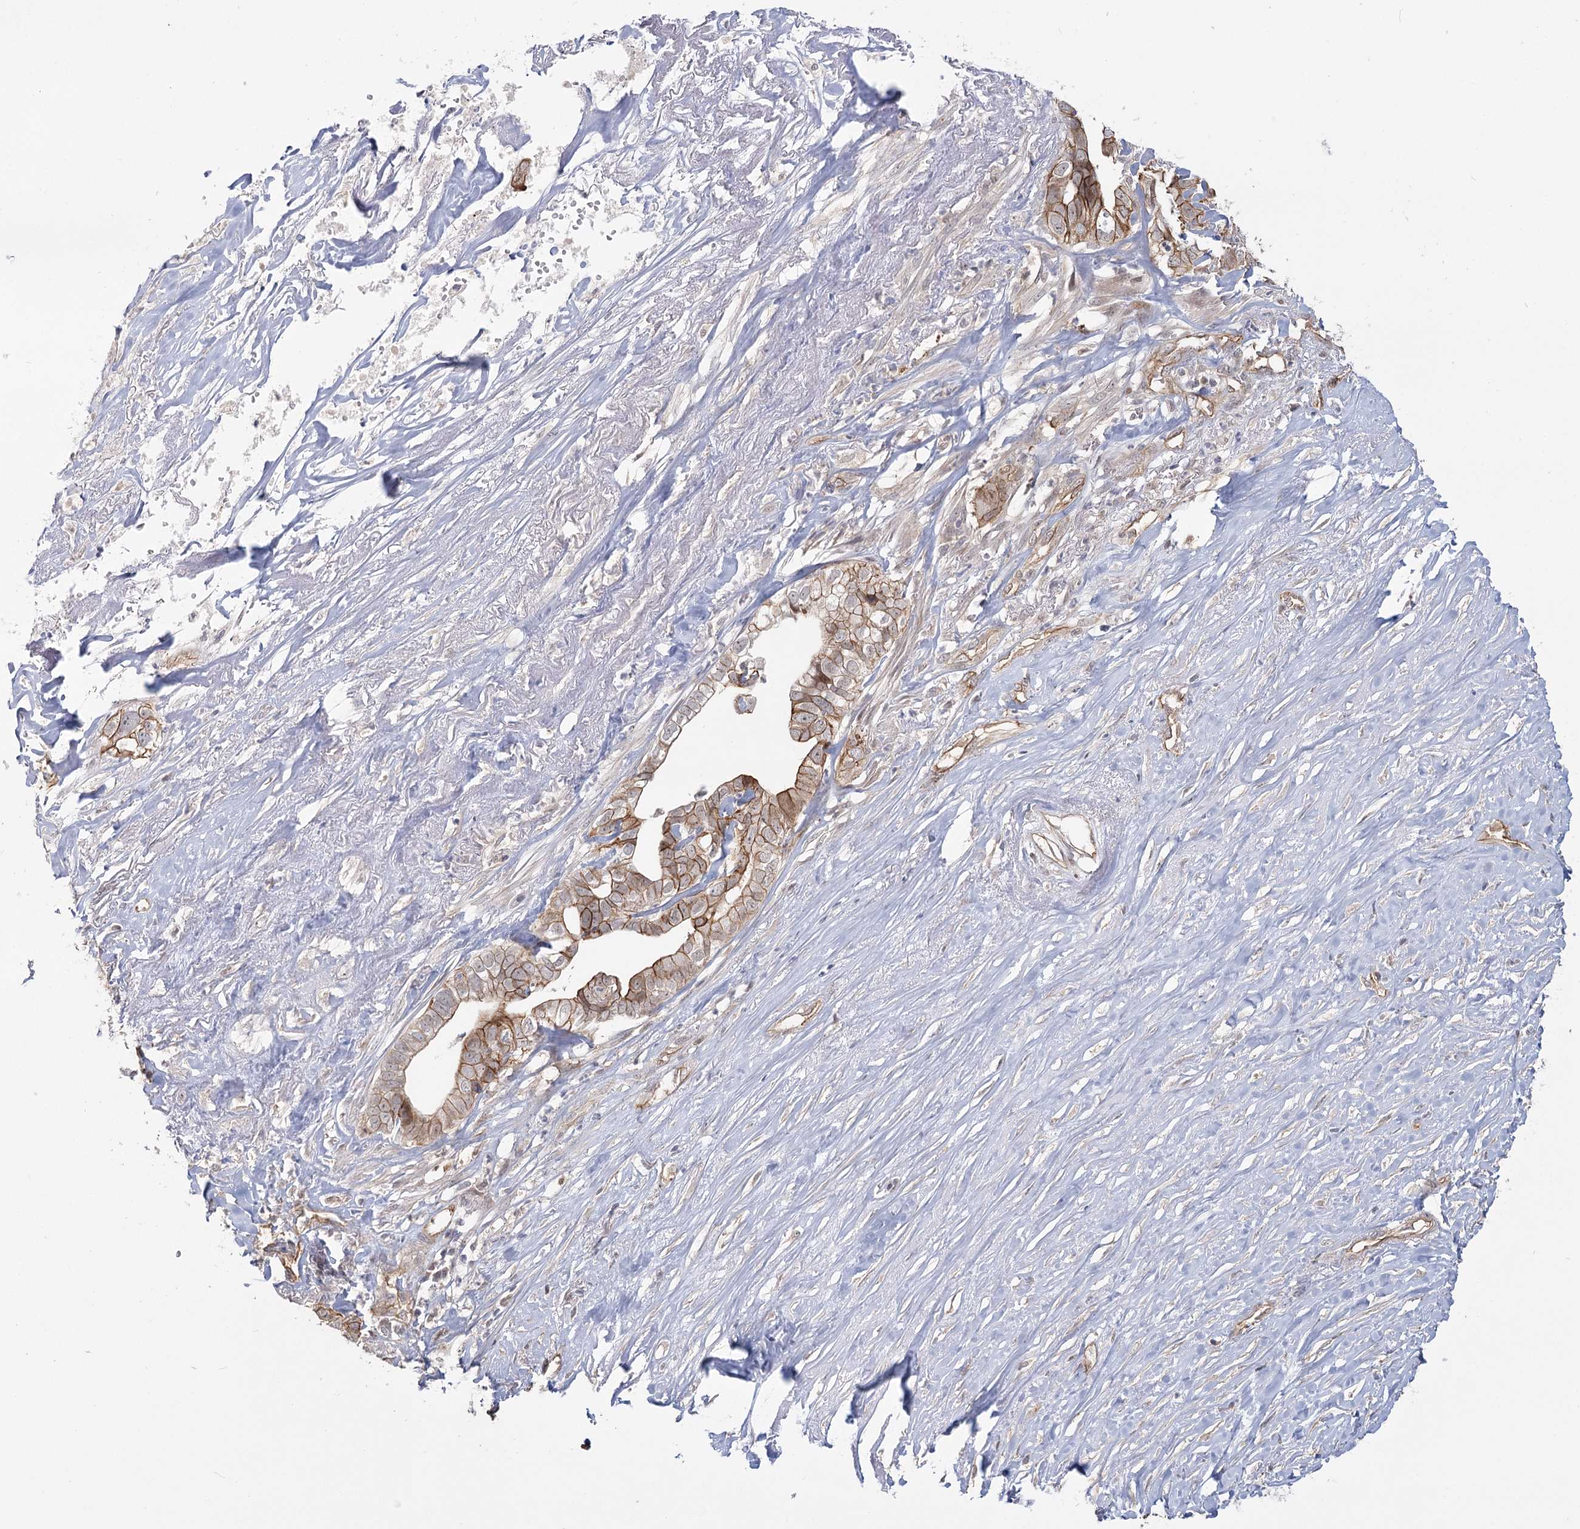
{"staining": {"intensity": "moderate", "quantity": ">75%", "location": "cytoplasmic/membranous"}, "tissue": "liver cancer", "cell_type": "Tumor cells", "image_type": "cancer", "snomed": [{"axis": "morphology", "description": "Cholangiocarcinoma"}, {"axis": "topography", "description": "Liver"}], "caption": "Protein expression analysis of human liver cancer reveals moderate cytoplasmic/membranous positivity in about >75% of tumor cells.", "gene": "RPP14", "patient": {"sex": "female", "age": 79}}